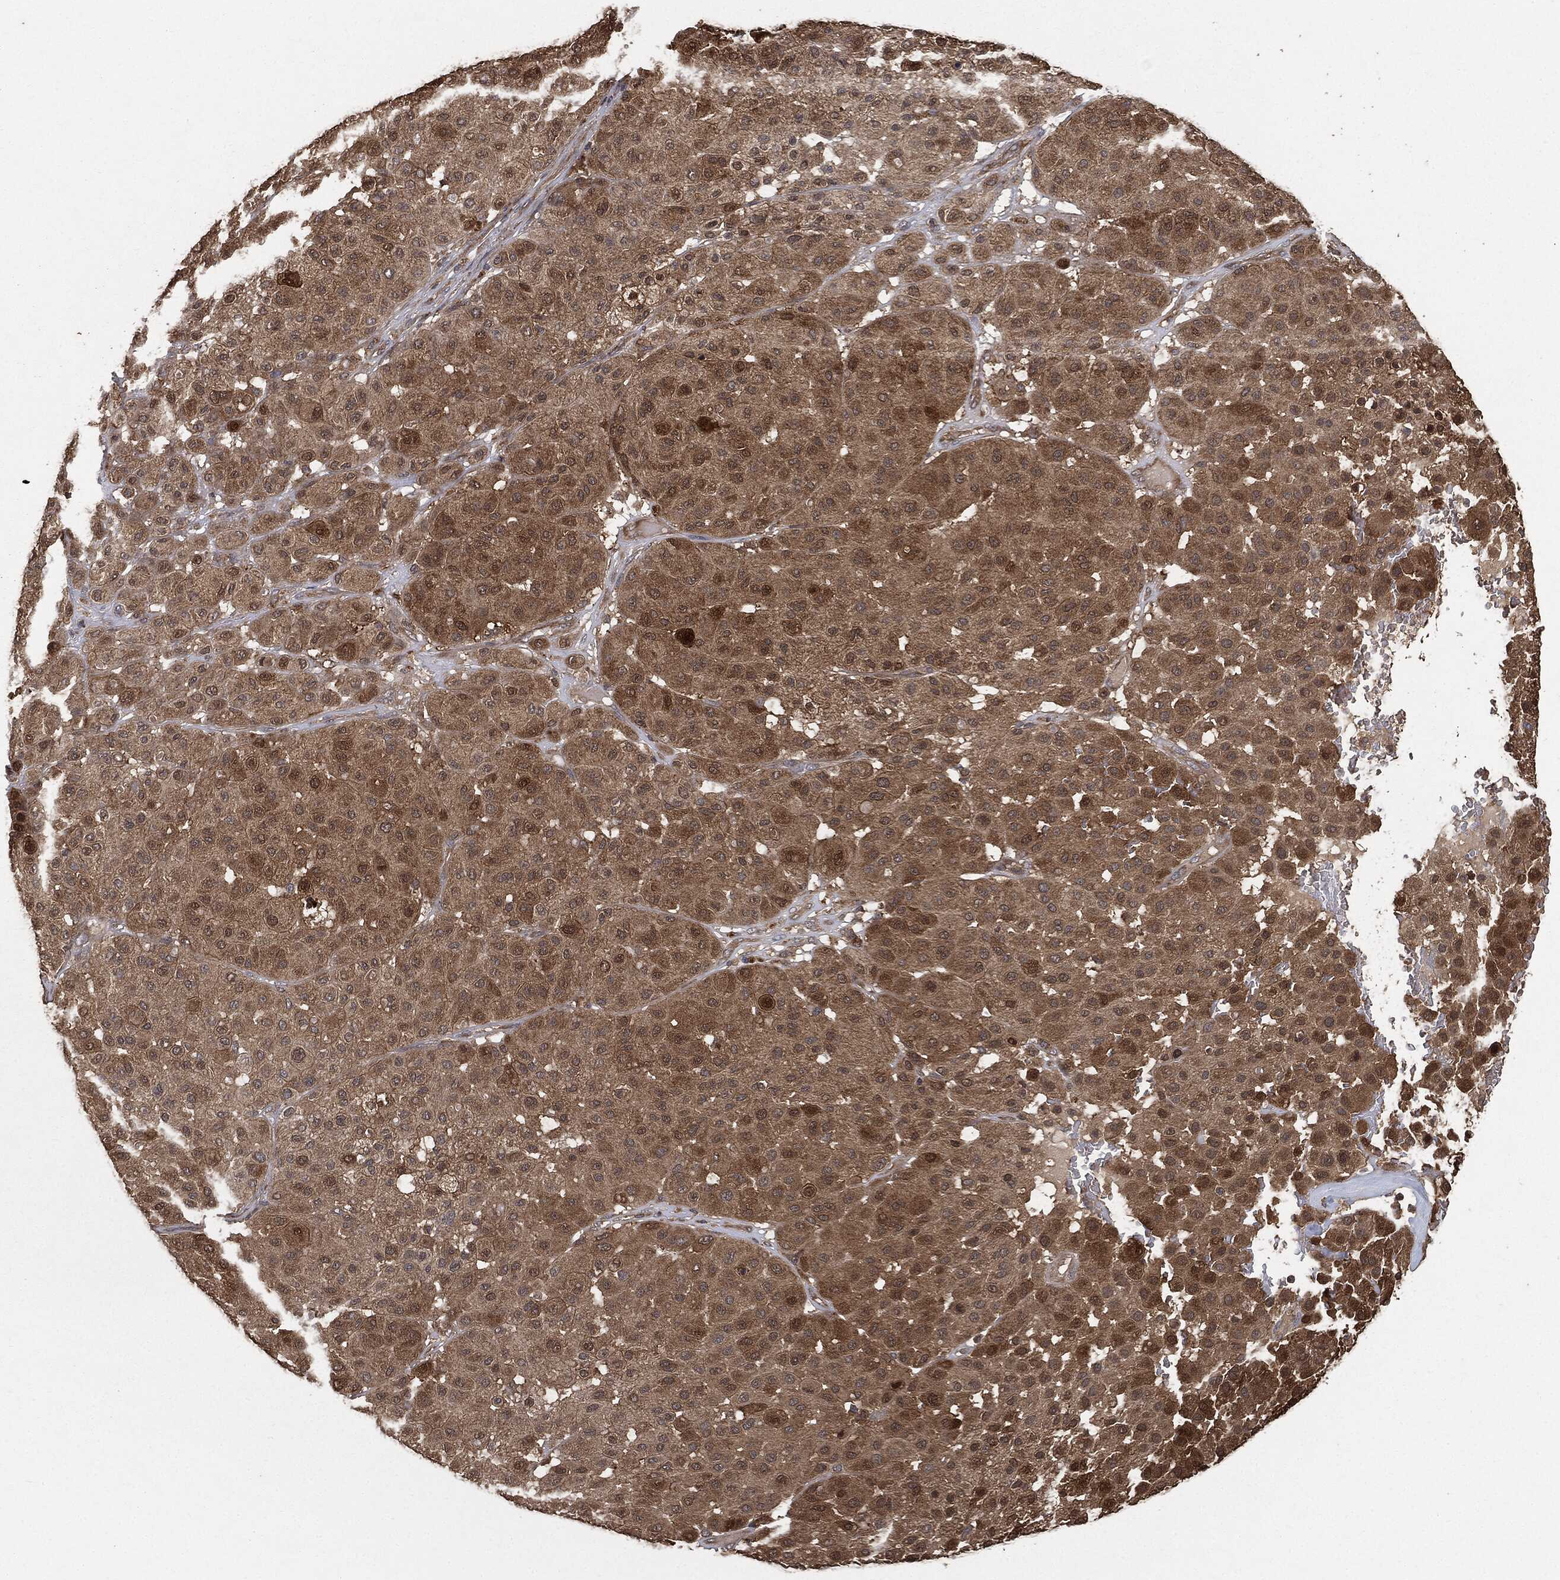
{"staining": {"intensity": "moderate", "quantity": ">75%", "location": "cytoplasmic/membranous"}, "tissue": "melanoma", "cell_type": "Tumor cells", "image_type": "cancer", "snomed": [{"axis": "morphology", "description": "Malignant melanoma, Metastatic site"}, {"axis": "topography", "description": "Smooth muscle"}], "caption": "About >75% of tumor cells in malignant melanoma (metastatic site) display moderate cytoplasmic/membranous protein staining as visualized by brown immunohistochemical staining.", "gene": "BRAF", "patient": {"sex": "male", "age": 41}}